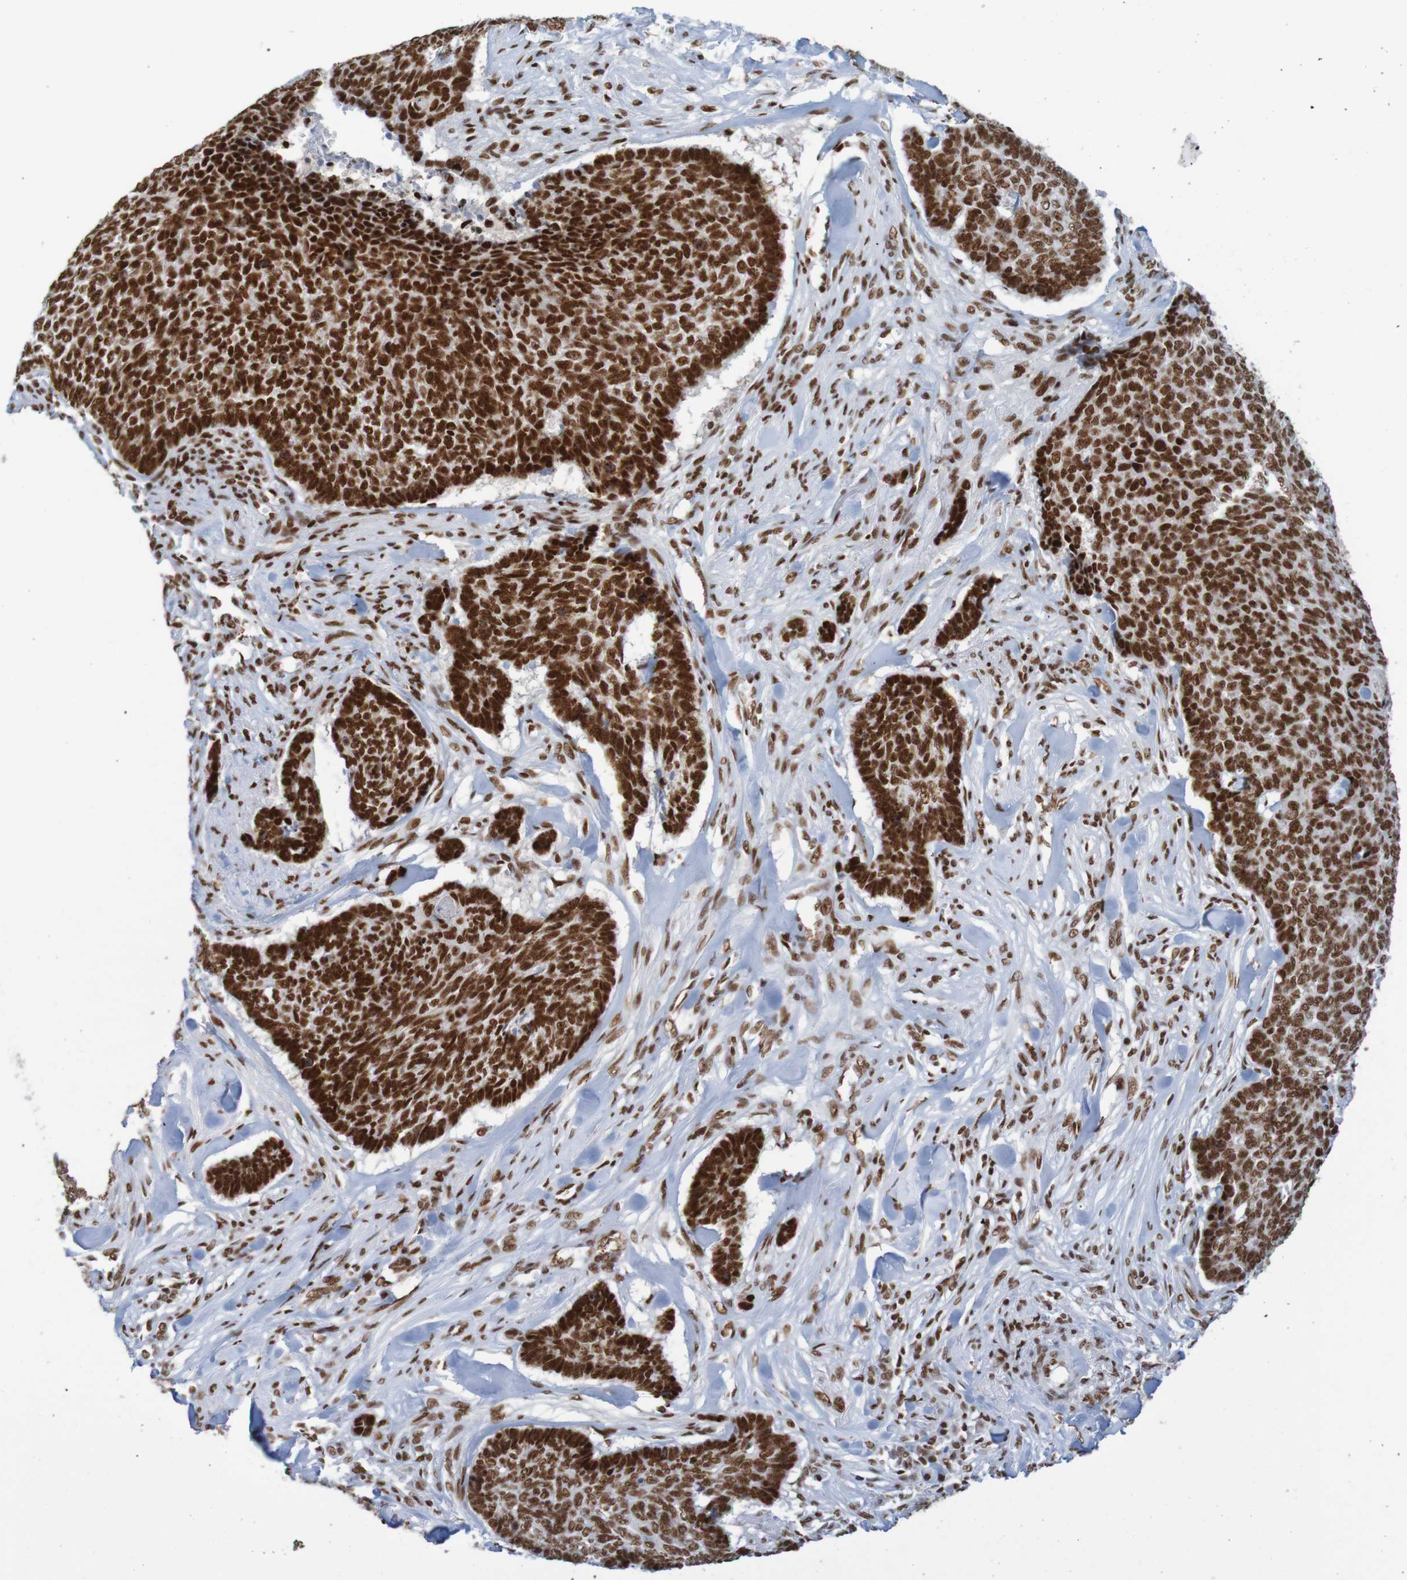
{"staining": {"intensity": "strong", "quantity": ">75%", "location": "nuclear"}, "tissue": "skin cancer", "cell_type": "Tumor cells", "image_type": "cancer", "snomed": [{"axis": "morphology", "description": "Basal cell carcinoma"}, {"axis": "topography", "description": "Skin"}], "caption": "Immunohistochemical staining of human skin cancer reveals high levels of strong nuclear protein positivity in approximately >75% of tumor cells. The protein is stained brown, and the nuclei are stained in blue (DAB (3,3'-diaminobenzidine) IHC with brightfield microscopy, high magnification).", "gene": "THRAP3", "patient": {"sex": "male", "age": 84}}